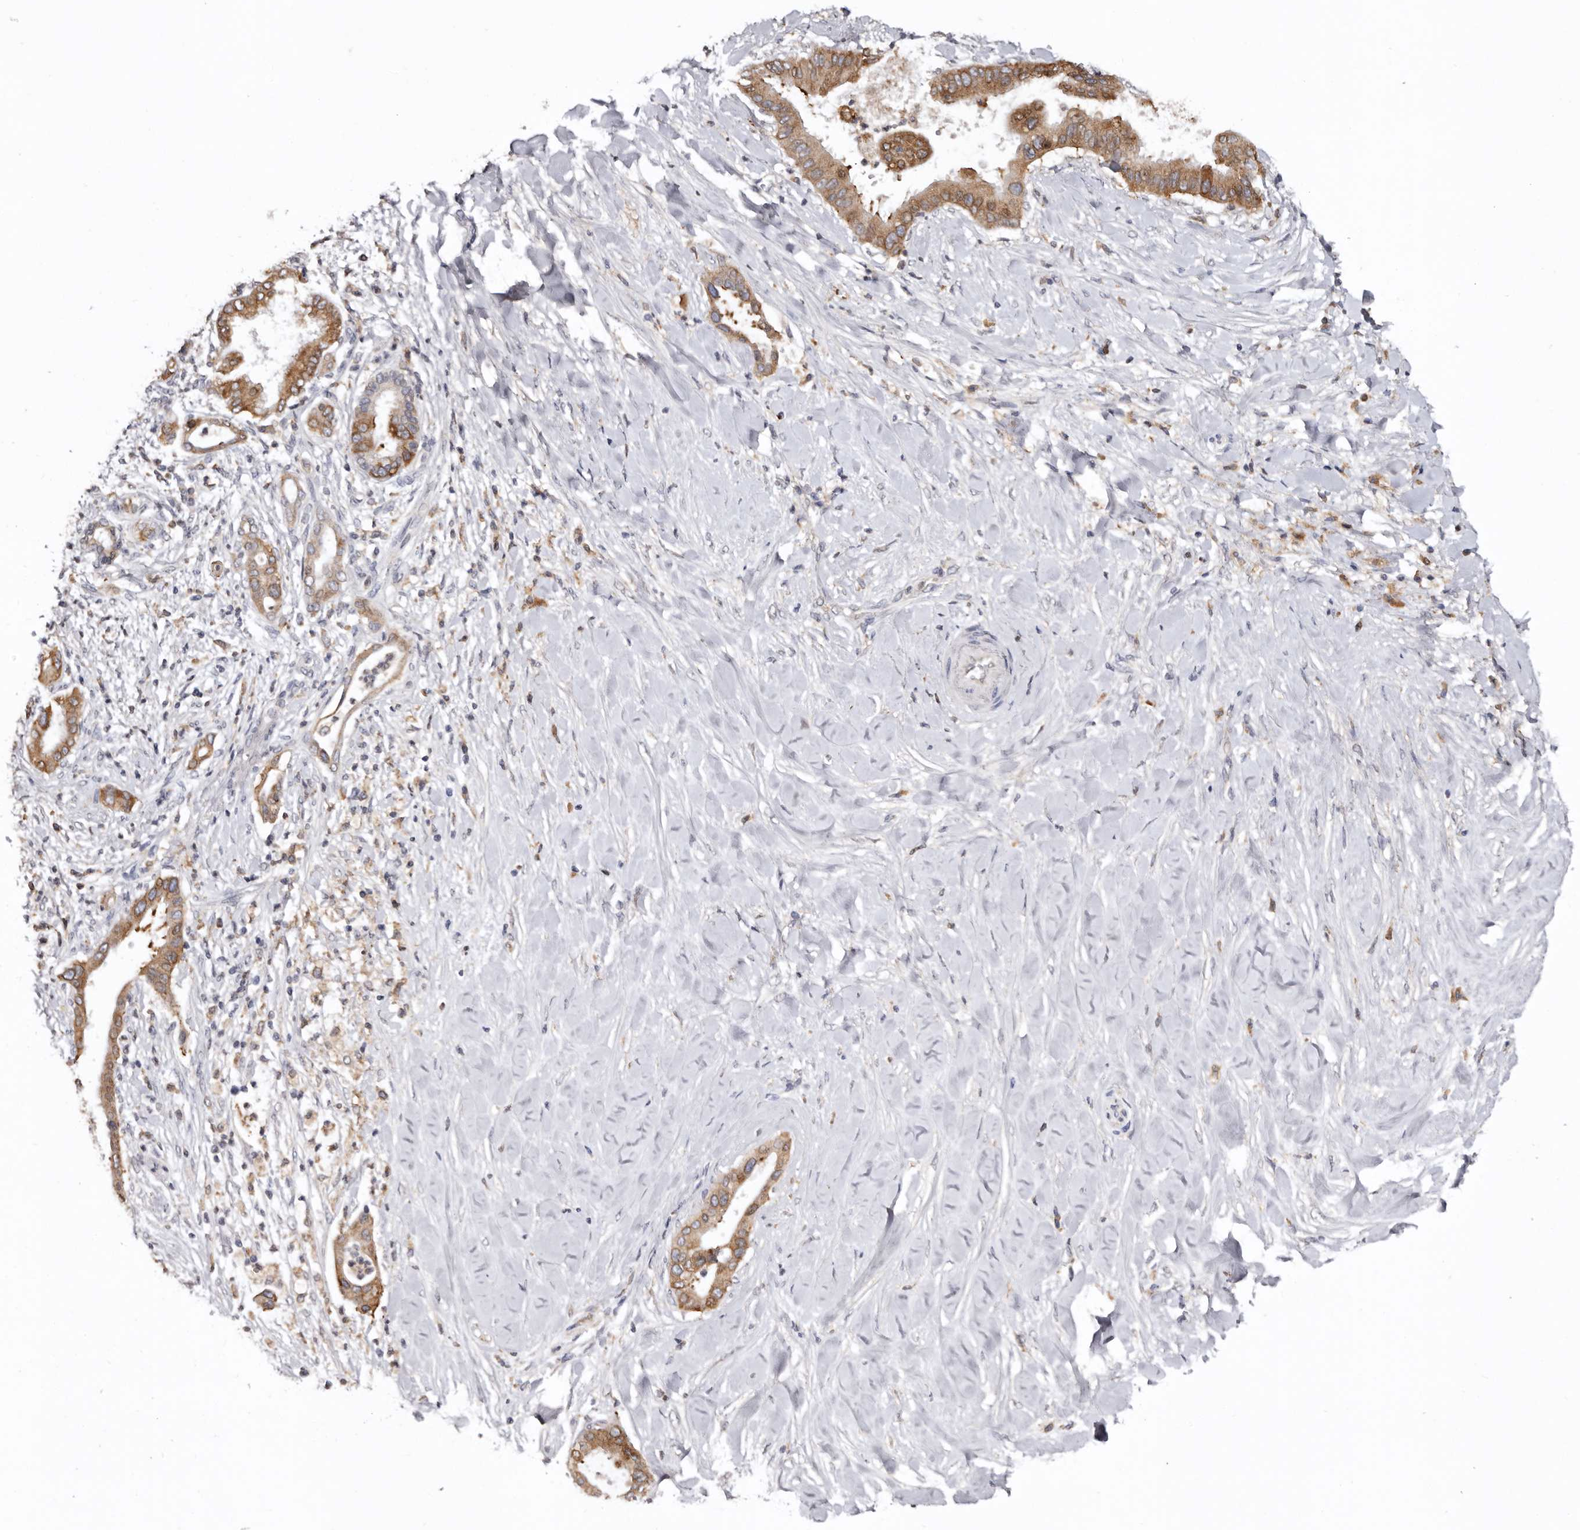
{"staining": {"intensity": "moderate", "quantity": ">75%", "location": "cytoplasmic/membranous"}, "tissue": "liver cancer", "cell_type": "Tumor cells", "image_type": "cancer", "snomed": [{"axis": "morphology", "description": "Cholangiocarcinoma"}, {"axis": "topography", "description": "Liver"}], "caption": "DAB immunohistochemical staining of human liver cholangiocarcinoma exhibits moderate cytoplasmic/membranous protein expression in approximately >75% of tumor cells. (Stains: DAB (3,3'-diaminobenzidine) in brown, nuclei in blue, Microscopy: brightfield microscopy at high magnification).", "gene": "INKA2", "patient": {"sex": "female", "age": 54}}